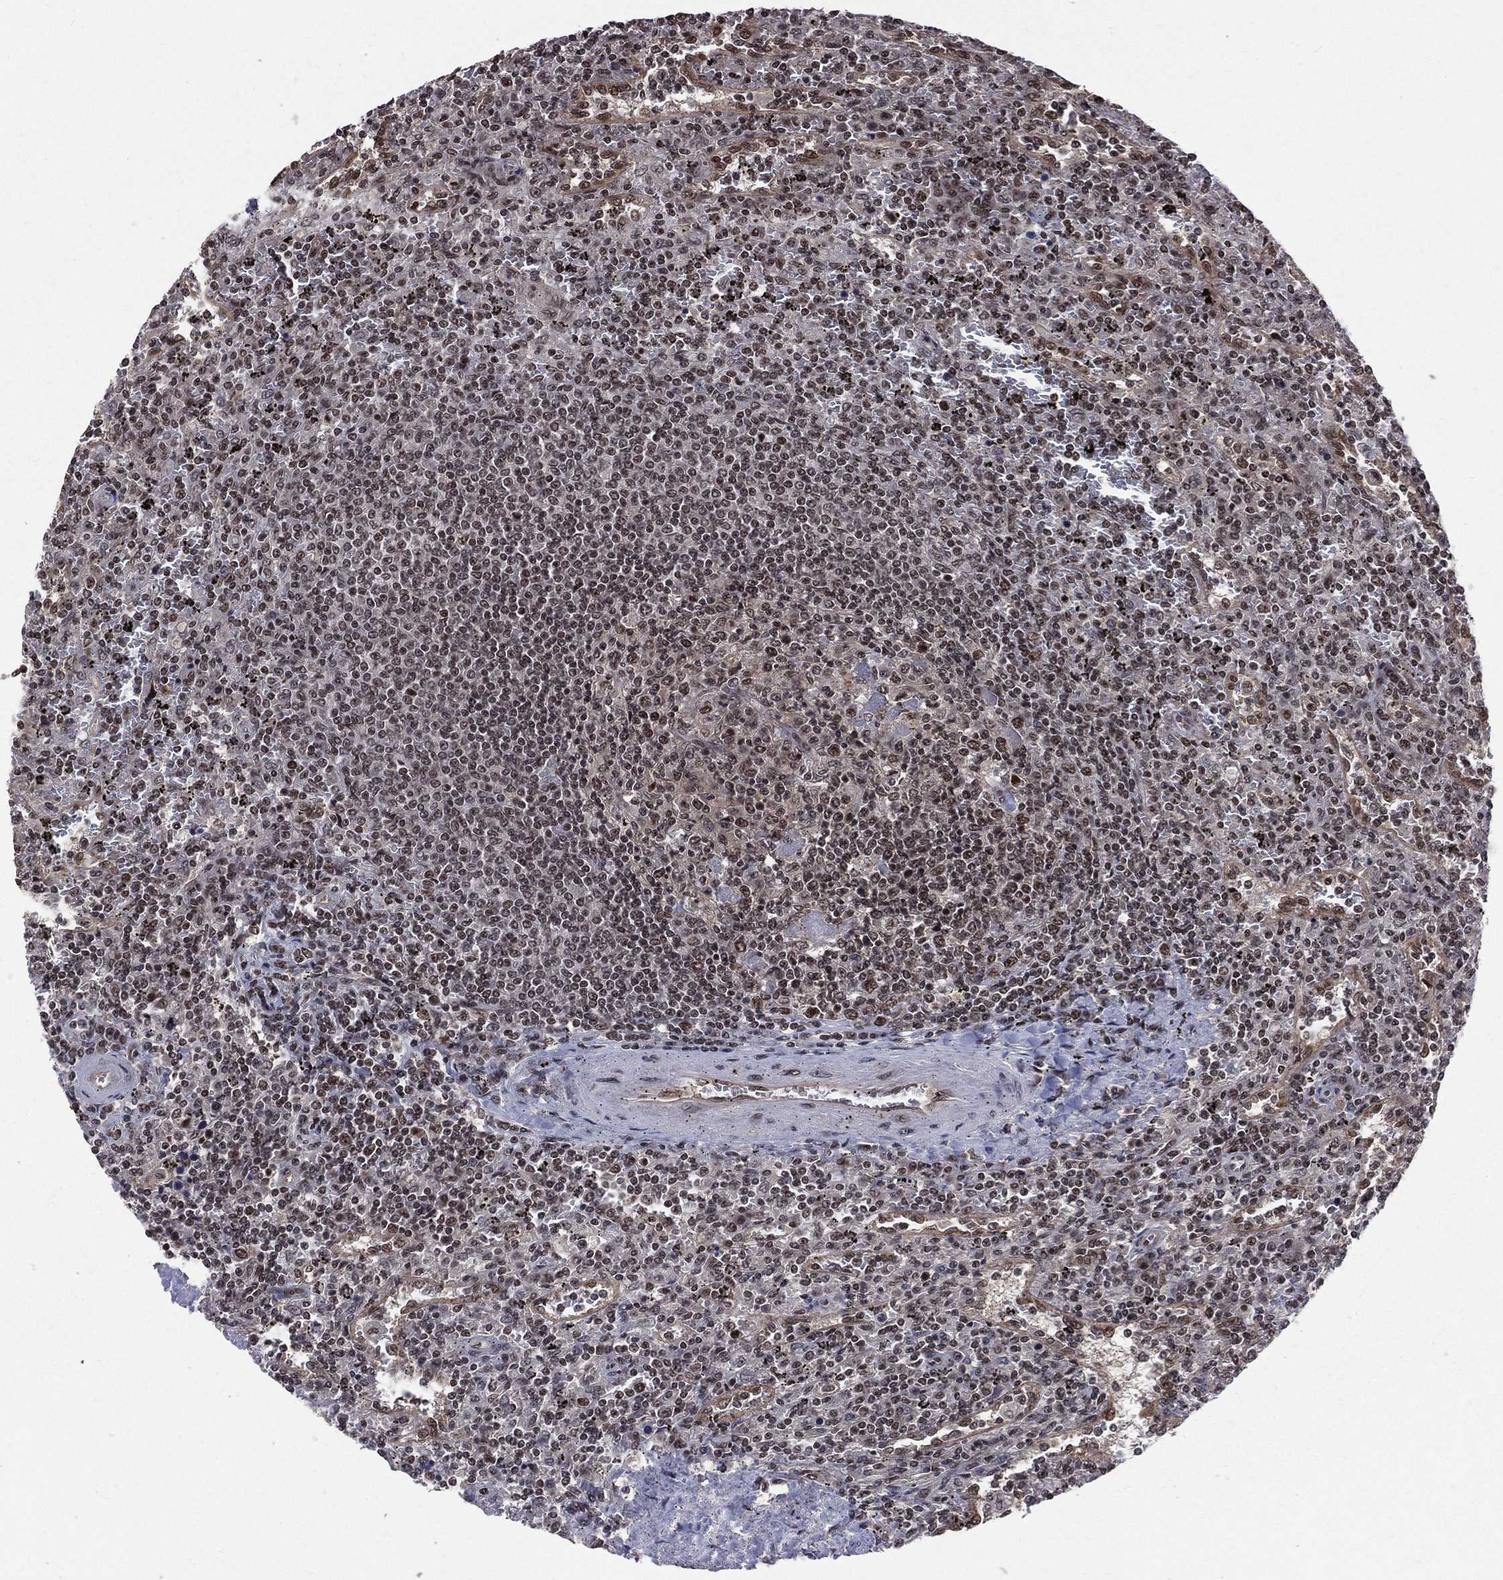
{"staining": {"intensity": "strong", "quantity": "25%-75%", "location": "nuclear"}, "tissue": "lymphoma", "cell_type": "Tumor cells", "image_type": "cancer", "snomed": [{"axis": "morphology", "description": "Malignant lymphoma, non-Hodgkin's type, Low grade"}, {"axis": "topography", "description": "Spleen"}], "caption": "IHC (DAB (3,3'-diaminobenzidine)) staining of malignant lymphoma, non-Hodgkin's type (low-grade) exhibits strong nuclear protein expression in about 25%-75% of tumor cells.", "gene": "SMC3", "patient": {"sex": "male", "age": 62}}